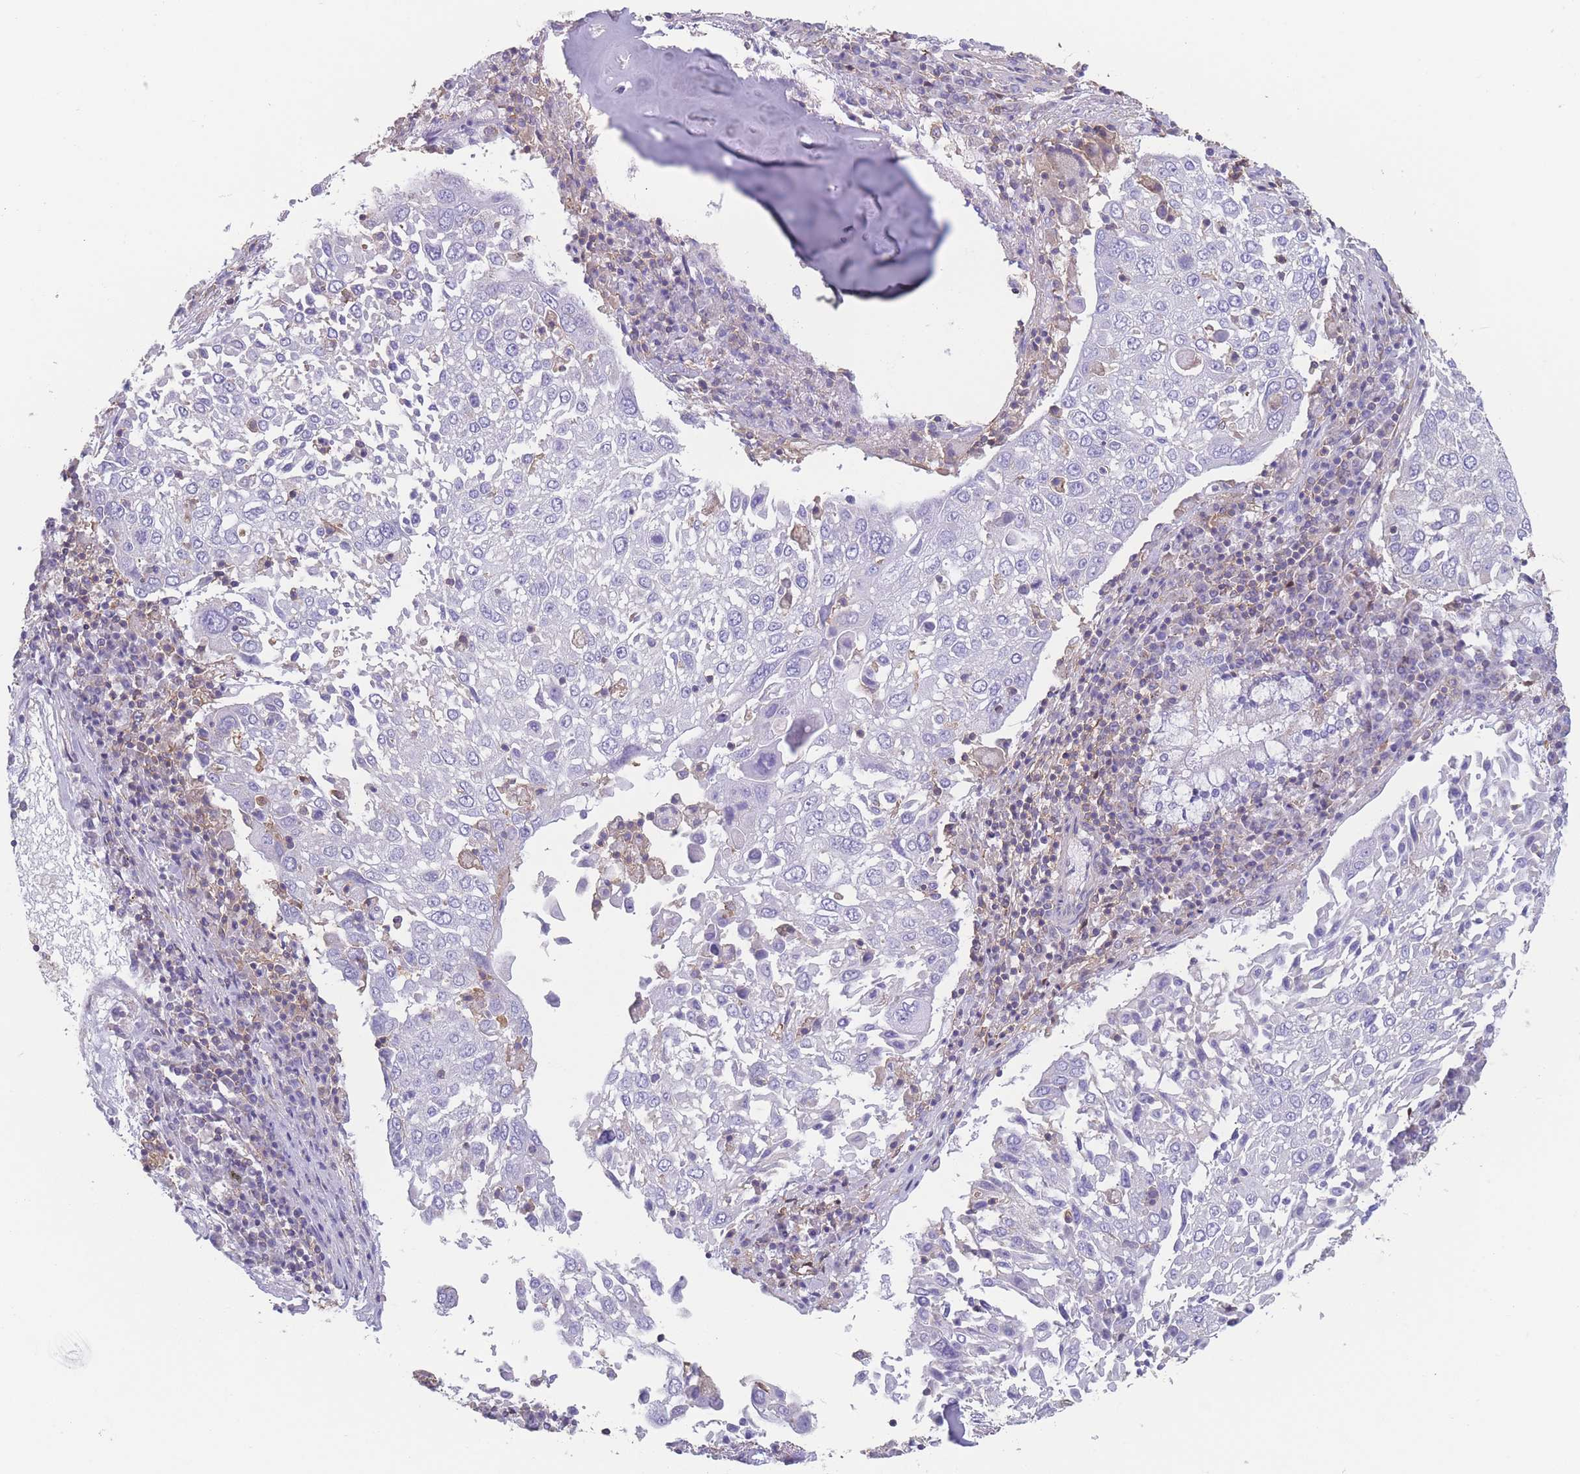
{"staining": {"intensity": "negative", "quantity": "none", "location": "none"}, "tissue": "lung cancer", "cell_type": "Tumor cells", "image_type": "cancer", "snomed": [{"axis": "morphology", "description": "Squamous cell carcinoma, NOS"}, {"axis": "topography", "description": "Lung"}], "caption": "Immunohistochemistry (IHC) photomicrograph of neoplastic tissue: lung cancer stained with DAB (3,3'-diaminobenzidine) shows no significant protein expression in tumor cells. (DAB (3,3'-diaminobenzidine) IHC, high magnification).", "gene": "ADH1A", "patient": {"sex": "male", "age": 65}}